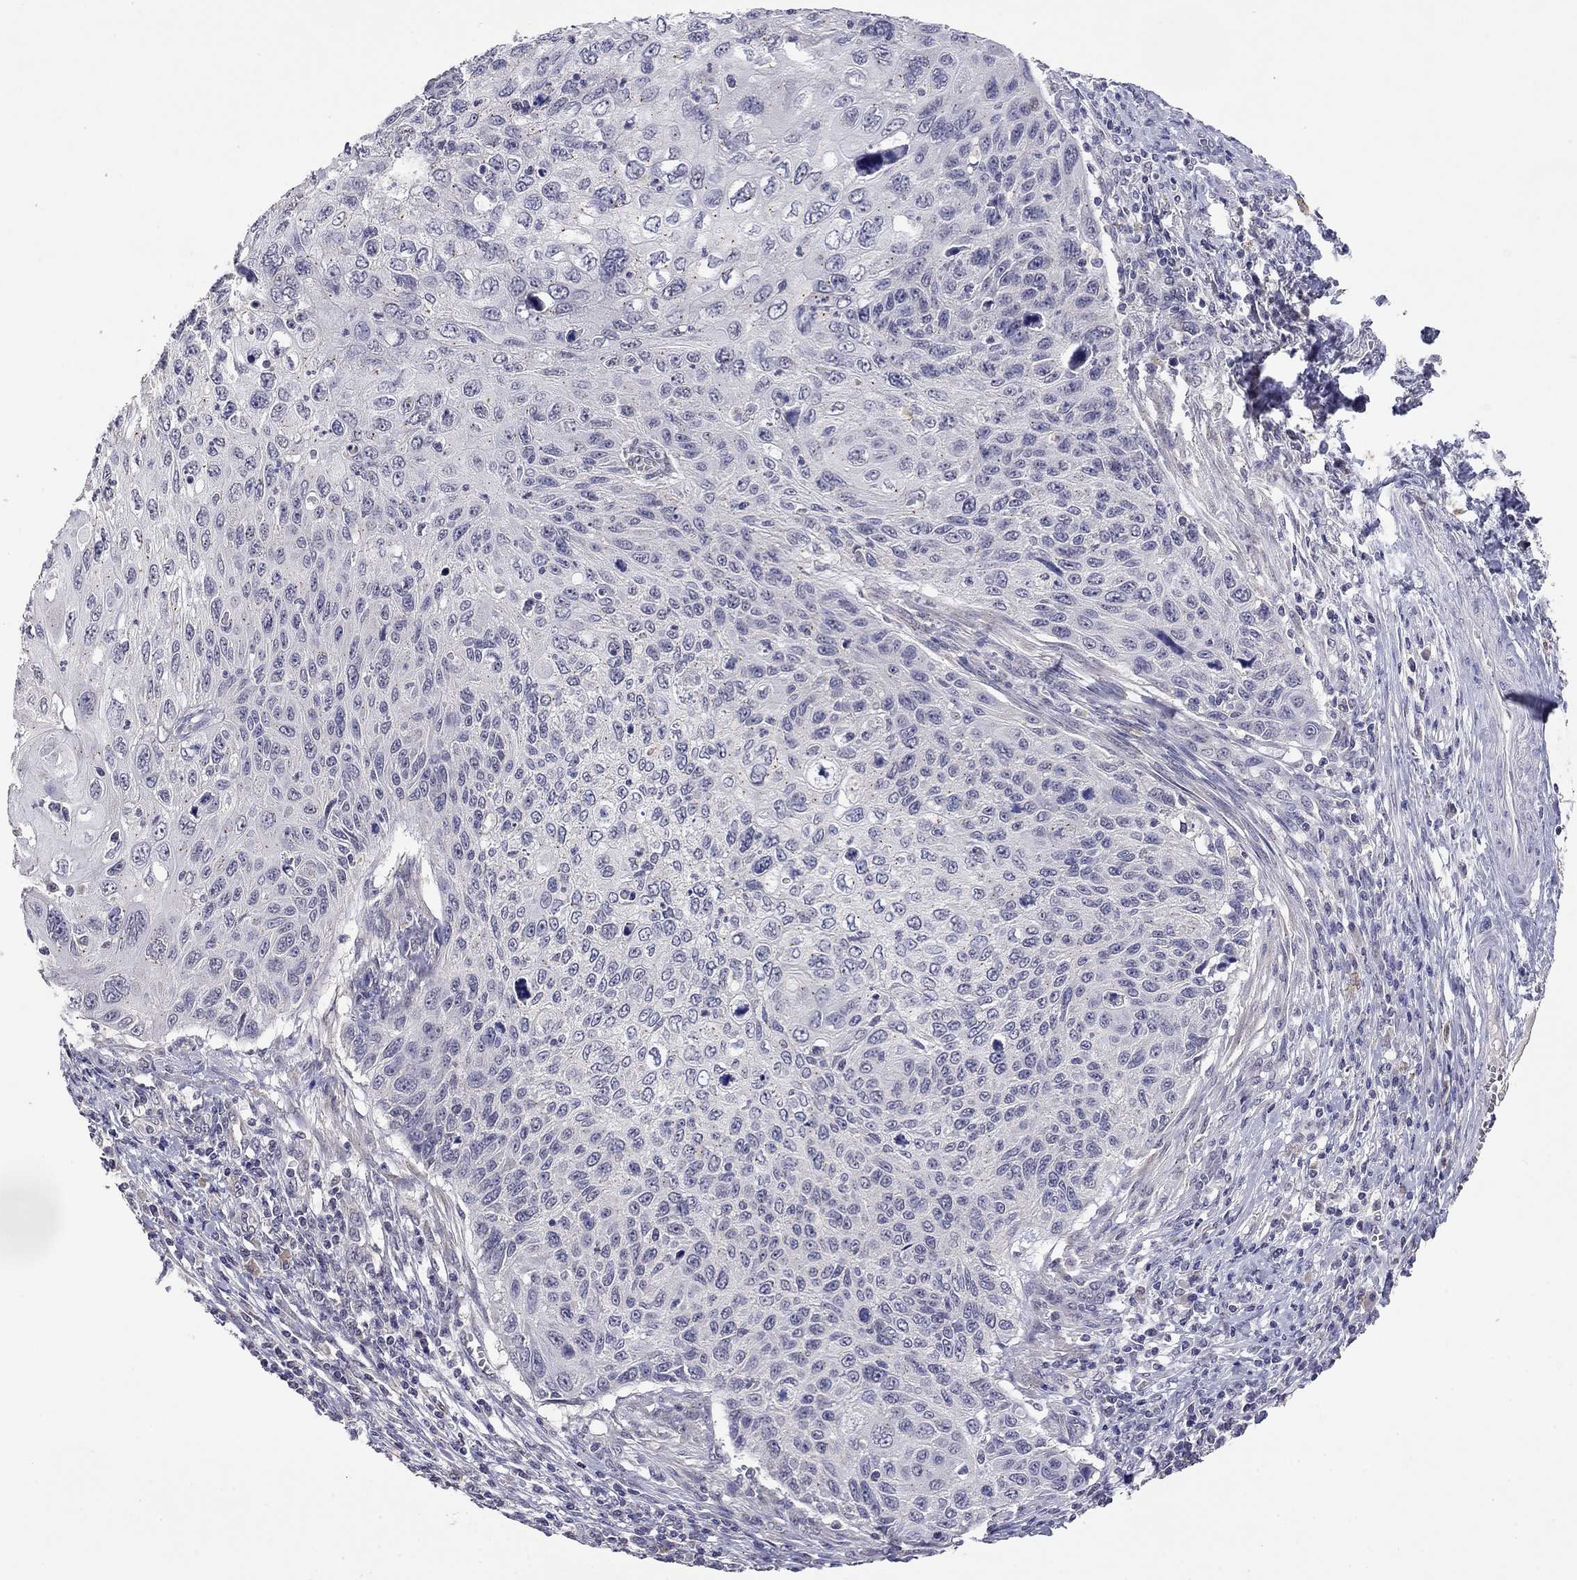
{"staining": {"intensity": "negative", "quantity": "none", "location": "none"}, "tissue": "cervical cancer", "cell_type": "Tumor cells", "image_type": "cancer", "snomed": [{"axis": "morphology", "description": "Squamous cell carcinoma, NOS"}, {"axis": "topography", "description": "Cervix"}], "caption": "Immunohistochemistry micrograph of human cervical cancer (squamous cell carcinoma) stained for a protein (brown), which shows no positivity in tumor cells.", "gene": "WNK3", "patient": {"sex": "female", "age": 70}}